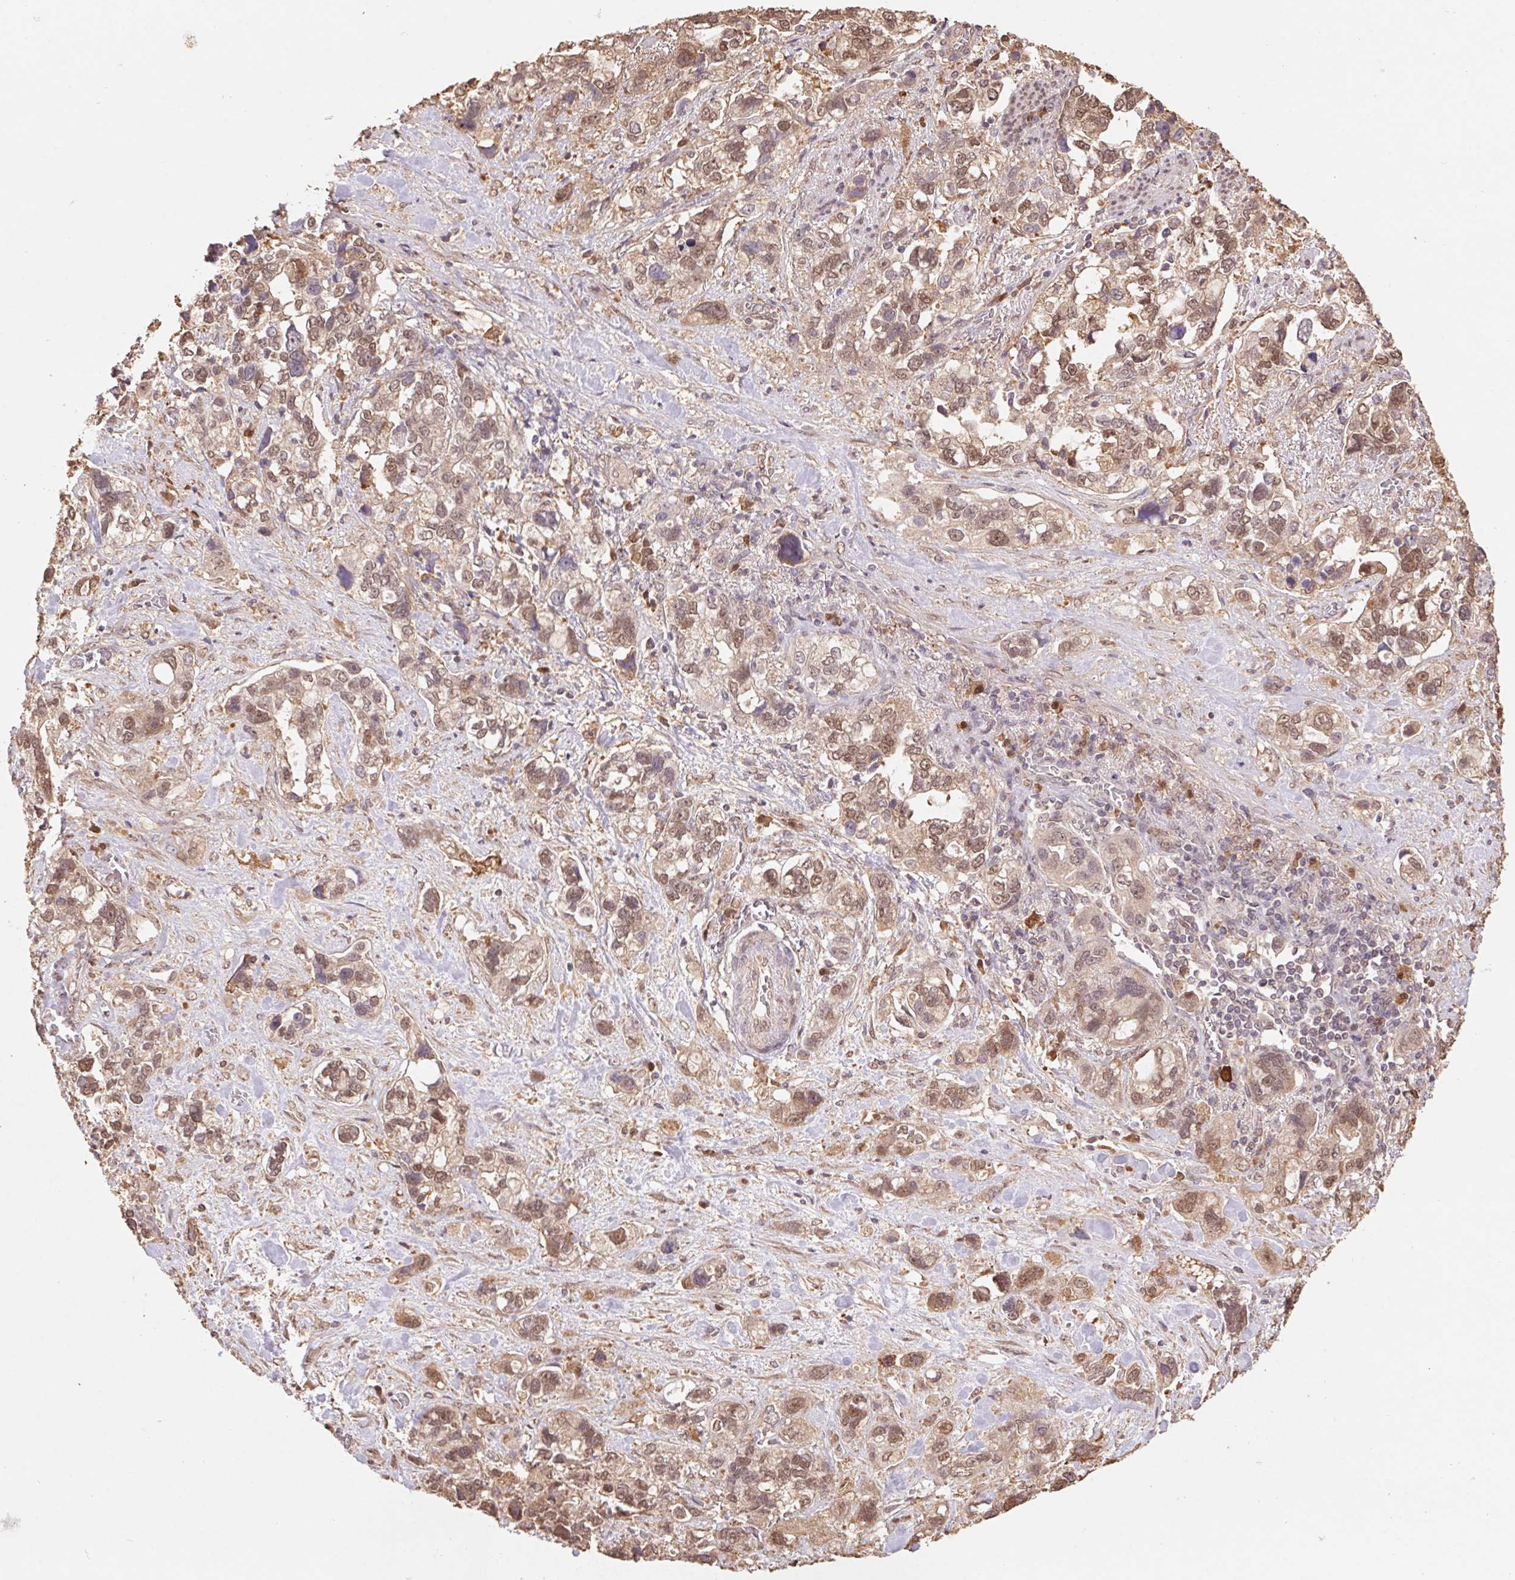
{"staining": {"intensity": "weak", "quantity": ">75%", "location": "cytoplasmic/membranous,nuclear"}, "tissue": "stomach cancer", "cell_type": "Tumor cells", "image_type": "cancer", "snomed": [{"axis": "morphology", "description": "Adenocarcinoma, NOS"}, {"axis": "topography", "description": "Stomach, upper"}], "caption": "An immunohistochemistry (IHC) photomicrograph of neoplastic tissue is shown. Protein staining in brown shows weak cytoplasmic/membranous and nuclear positivity in stomach adenocarcinoma within tumor cells. The staining is performed using DAB (3,3'-diaminobenzidine) brown chromogen to label protein expression. The nuclei are counter-stained blue using hematoxylin.", "gene": "CUTA", "patient": {"sex": "female", "age": 81}}